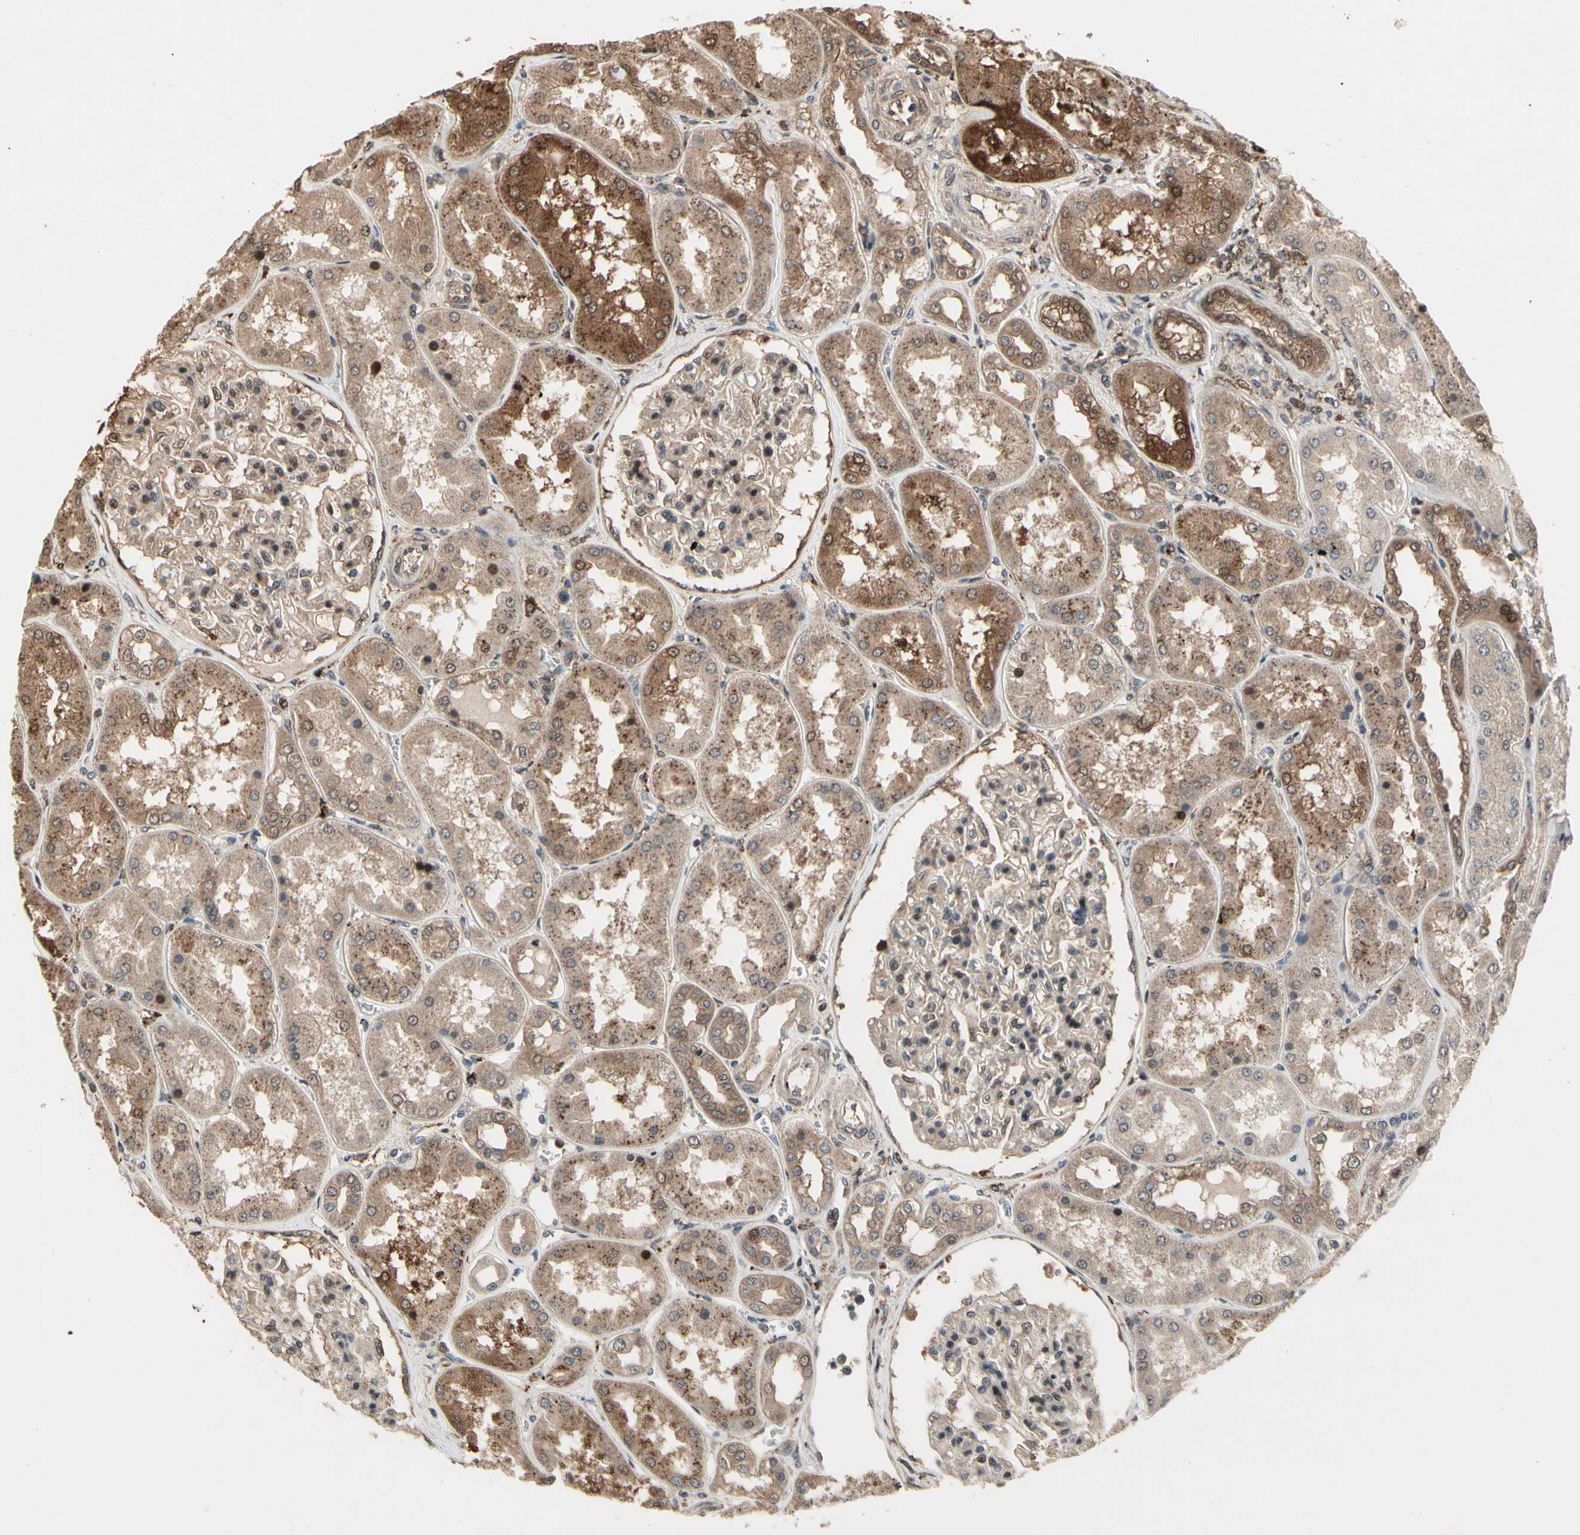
{"staining": {"intensity": "weak", "quantity": "25%-75%", "location": "cytoplasmic/membranous"}, "tissue": "kidney", "cell_type": "Cells in glomeruli", "image_type": "normal", "snomed": [{"axis": "morphology", "description": "Normal tissue, NOS"}, {"axis": "topography", "description": "Kidney"}], "caption": "A high-resolution image shows immunohistochemistry (IHC) staining of normal kidney, which shows weak cytoplasmic/membranous staining in about 25%-75% of cells in glomeruli.", "gene": "CSF1R", "patient": {"sex": "female", "age": 56}}